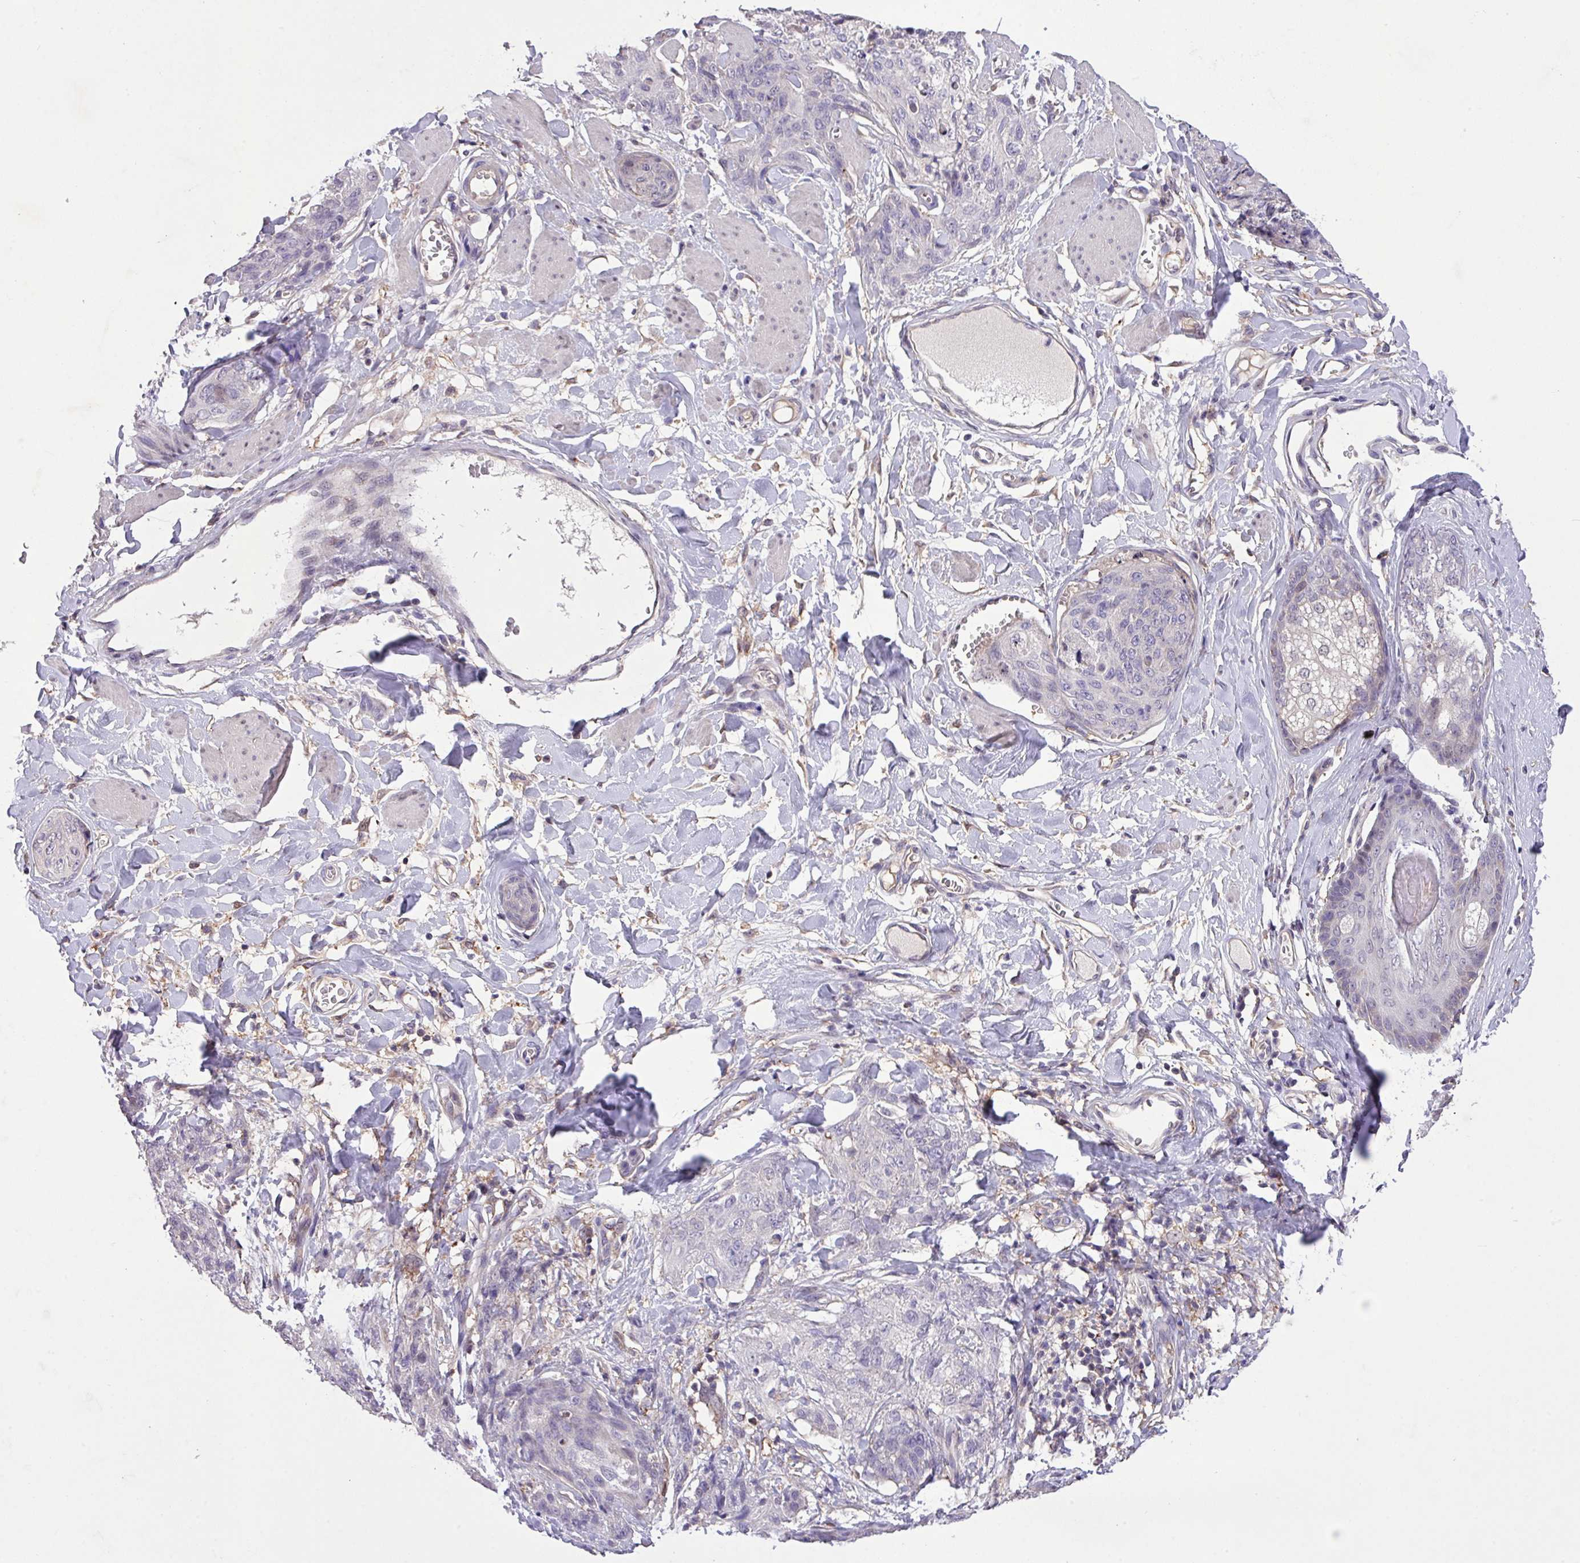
{"staining": {"intensity": "negative", "quantity": "none", "location": "none"}, "tissue": "skin cancer", "cell_type": "Tumor cells", "image_type": "cancer", "snomed": [{"axis": "morphology", "description": "Squamous cell carcinoma, NOS"}, {"axis": "topography", "description": "Skin"}, {"axis": "topography", "description": "Vulva"}], "caption": "This is an immunohistochemistry micrograph of human squamous cell carcinoma (skin). There is no staining in tumor cells.", "gene": "RPP25L", "patient": {"sex": "female", "age": 85}}